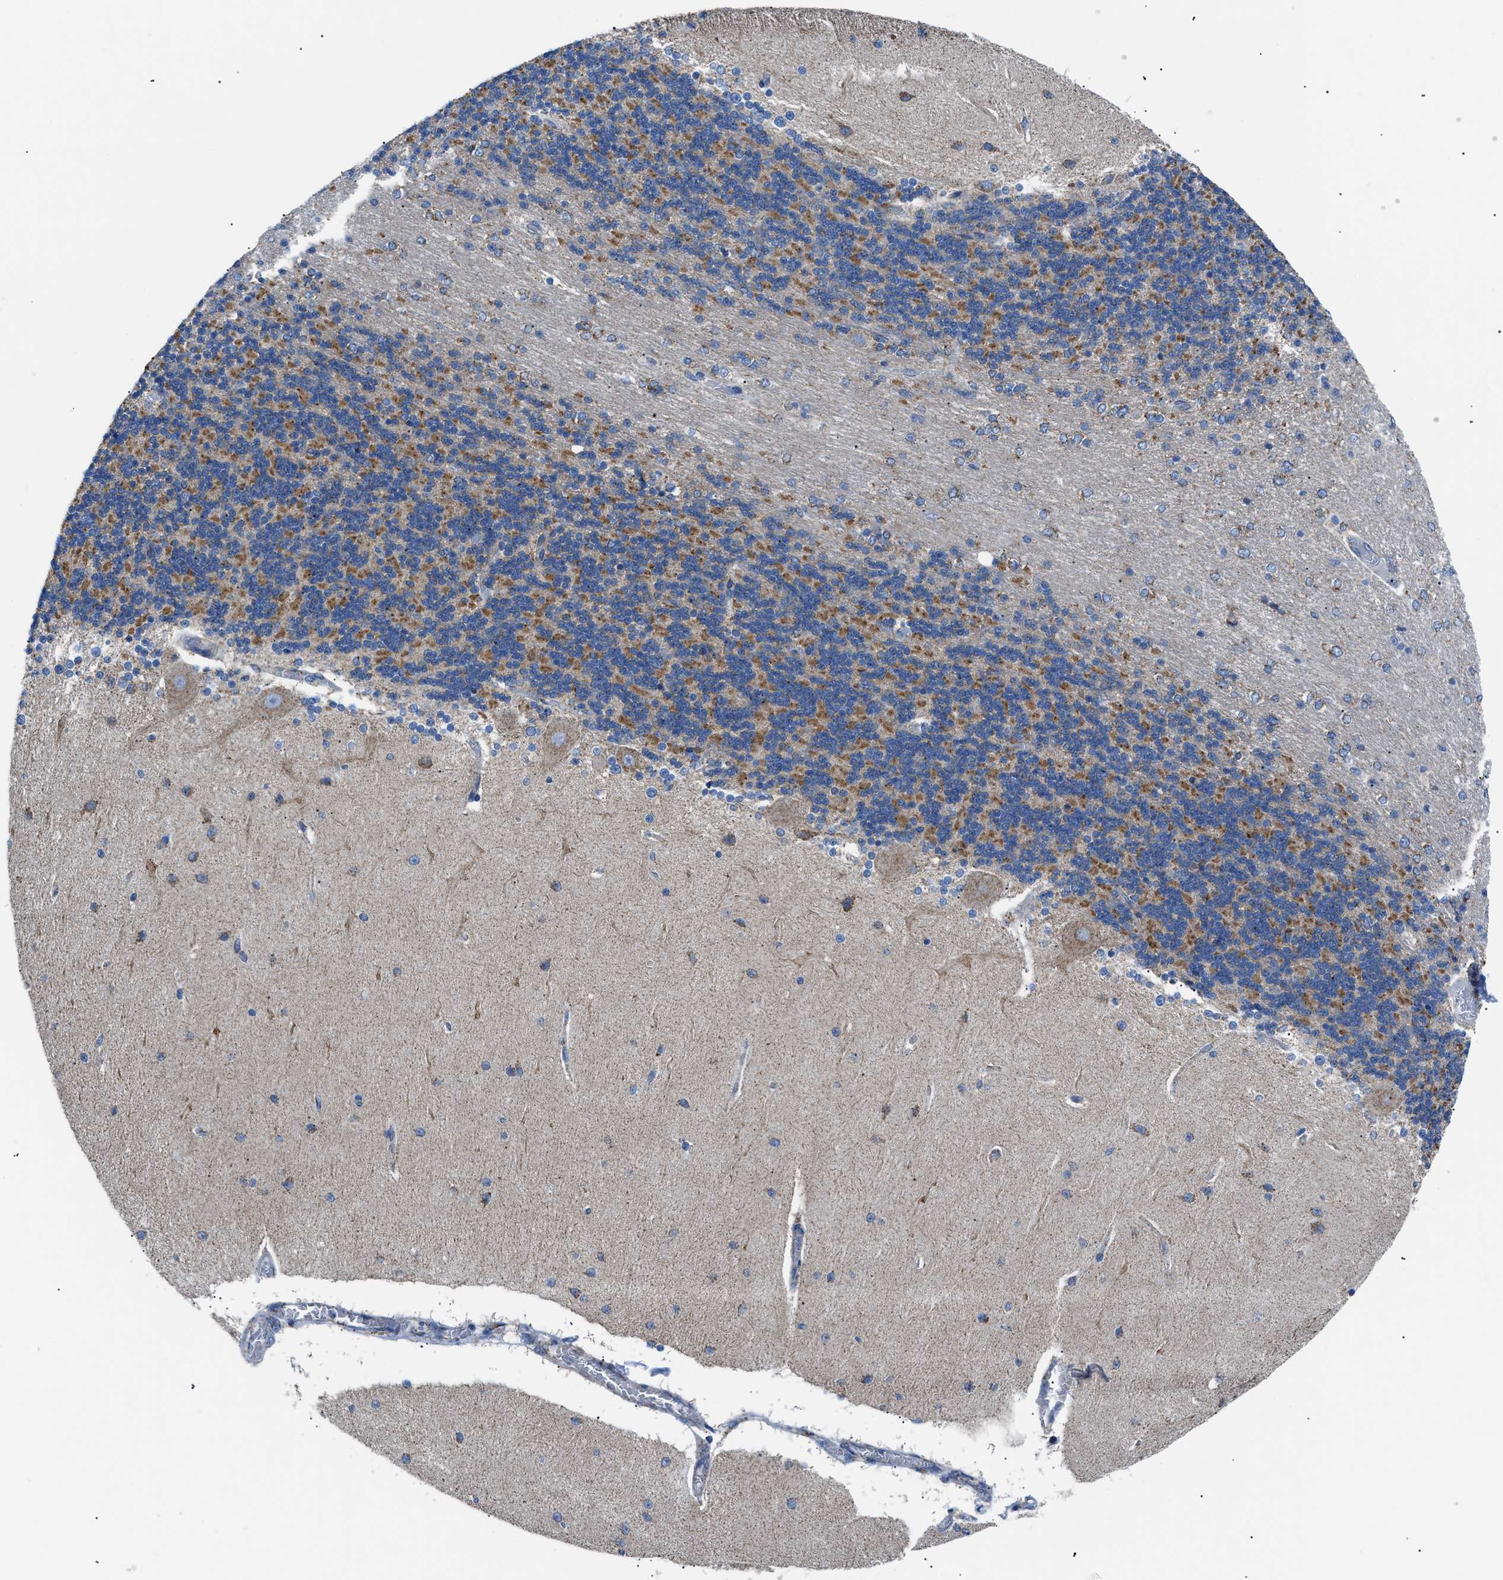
{"staining": {"intensity": "moderate", "quantity": "25%-75%", "location": "cytoplasmic/membranous"}, "tissue": "cerebellum", "cell_type": "Cells in granular layer", "image_type": "normal", "snomed": [{"axis": "morphology", "description": "Normal tissue, NOS"}, {"axis": "topography", "description": "Cerebellum"}], "caption": "Human cerebellum stained with a brown dye demonstrates moderate cytoplasmic/membranous positive staining in about 25%-75% of cells in granular layer.", "gene": "PHB2", "patient": {"sex": "female", "age": 54}}